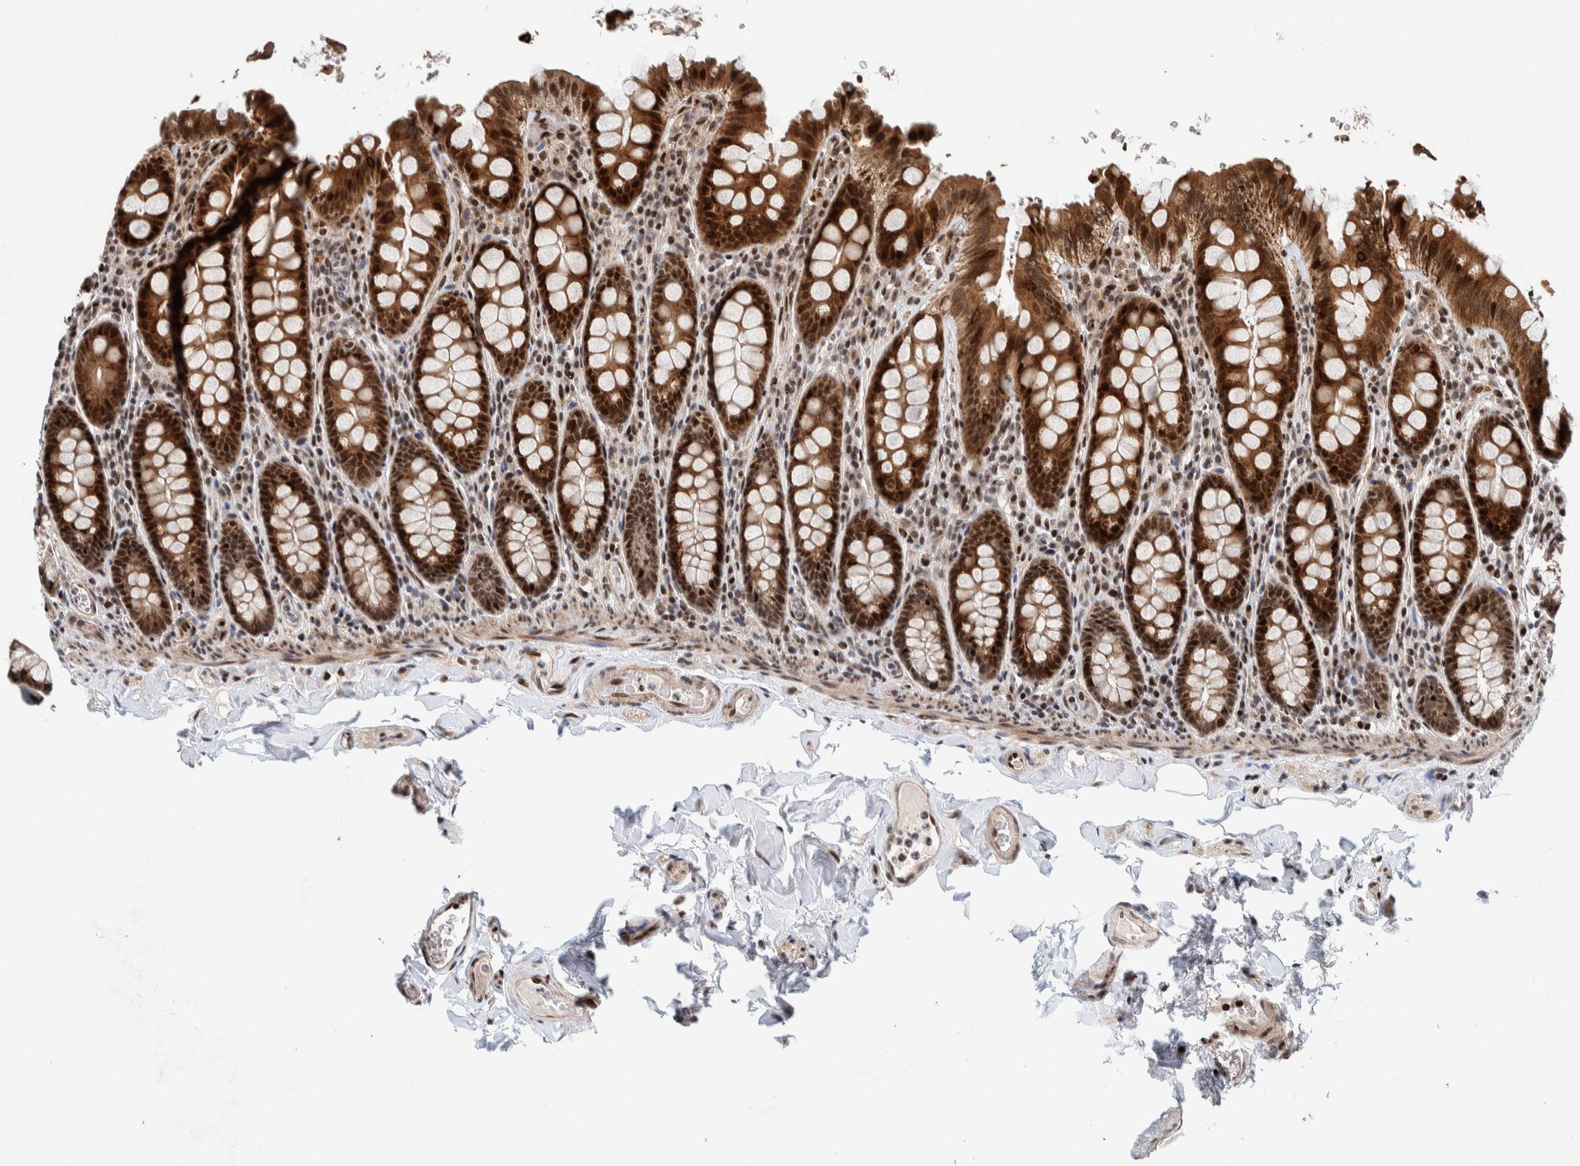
{"staining": {"intensity": "moderate", "quantity": "25%-75%", "location": "nuclear"}, "tissue": "colon", "cell_type": "Endothelial cells", "image_type": "normal", "snomed": [{"axis": "morphology", "description": "Normal tissue, NOS"}, {"axis": "topography", "description": "Colon"}, {"axis": "topography", "description": "Peripheral nerve tissue"}], "caption": "Human colon stained with a brown dye reveals moderate nuclear positive positivity in approximately 25%-75% of endothelial cells.", "gene": "CHD4", "patient": {"sex": "female", "age": 61}}